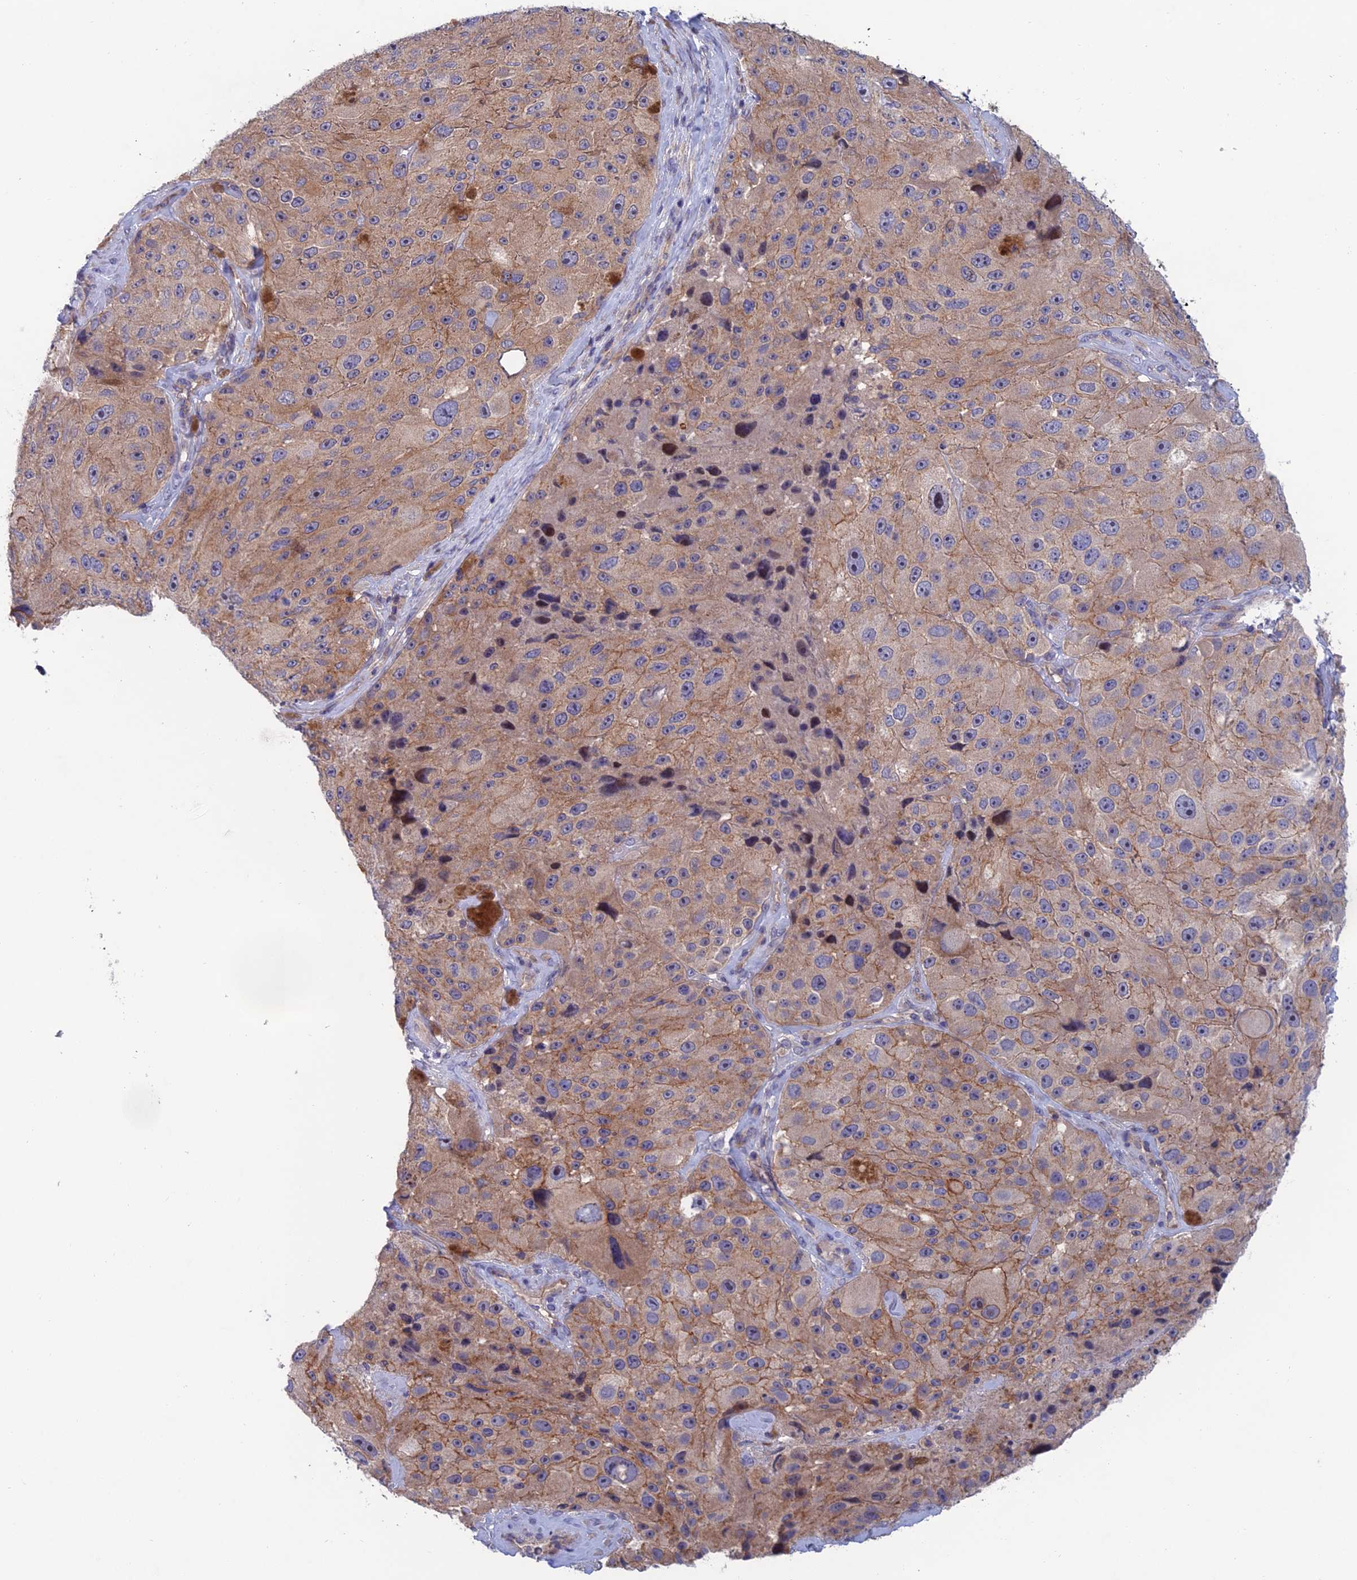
{"staining": {"intensity": "weak", "quantity": "25%-75%", "location": "cytoplasmic/membranous"}, "tissue": "melanoma", "cell_type": "Tumor cells", "image_type": "cancer", "snomed": [{"axis": "morphology", "description": "Malignant melanoma, Metastatic site"}, {"axis": "topography", "description": "Lymph node"}], "caption": "Immunohistochemical staining of human malignant melanoma (metastatic site) displays low levels of weak cytoplasmic/membranous positivity in about 25%-75% of tumor cells. (DAB IHC, brown staining for protein, blue staining for nuclei).", "gene": "USP37", "patient": {"sex": "male", "age": 62}}